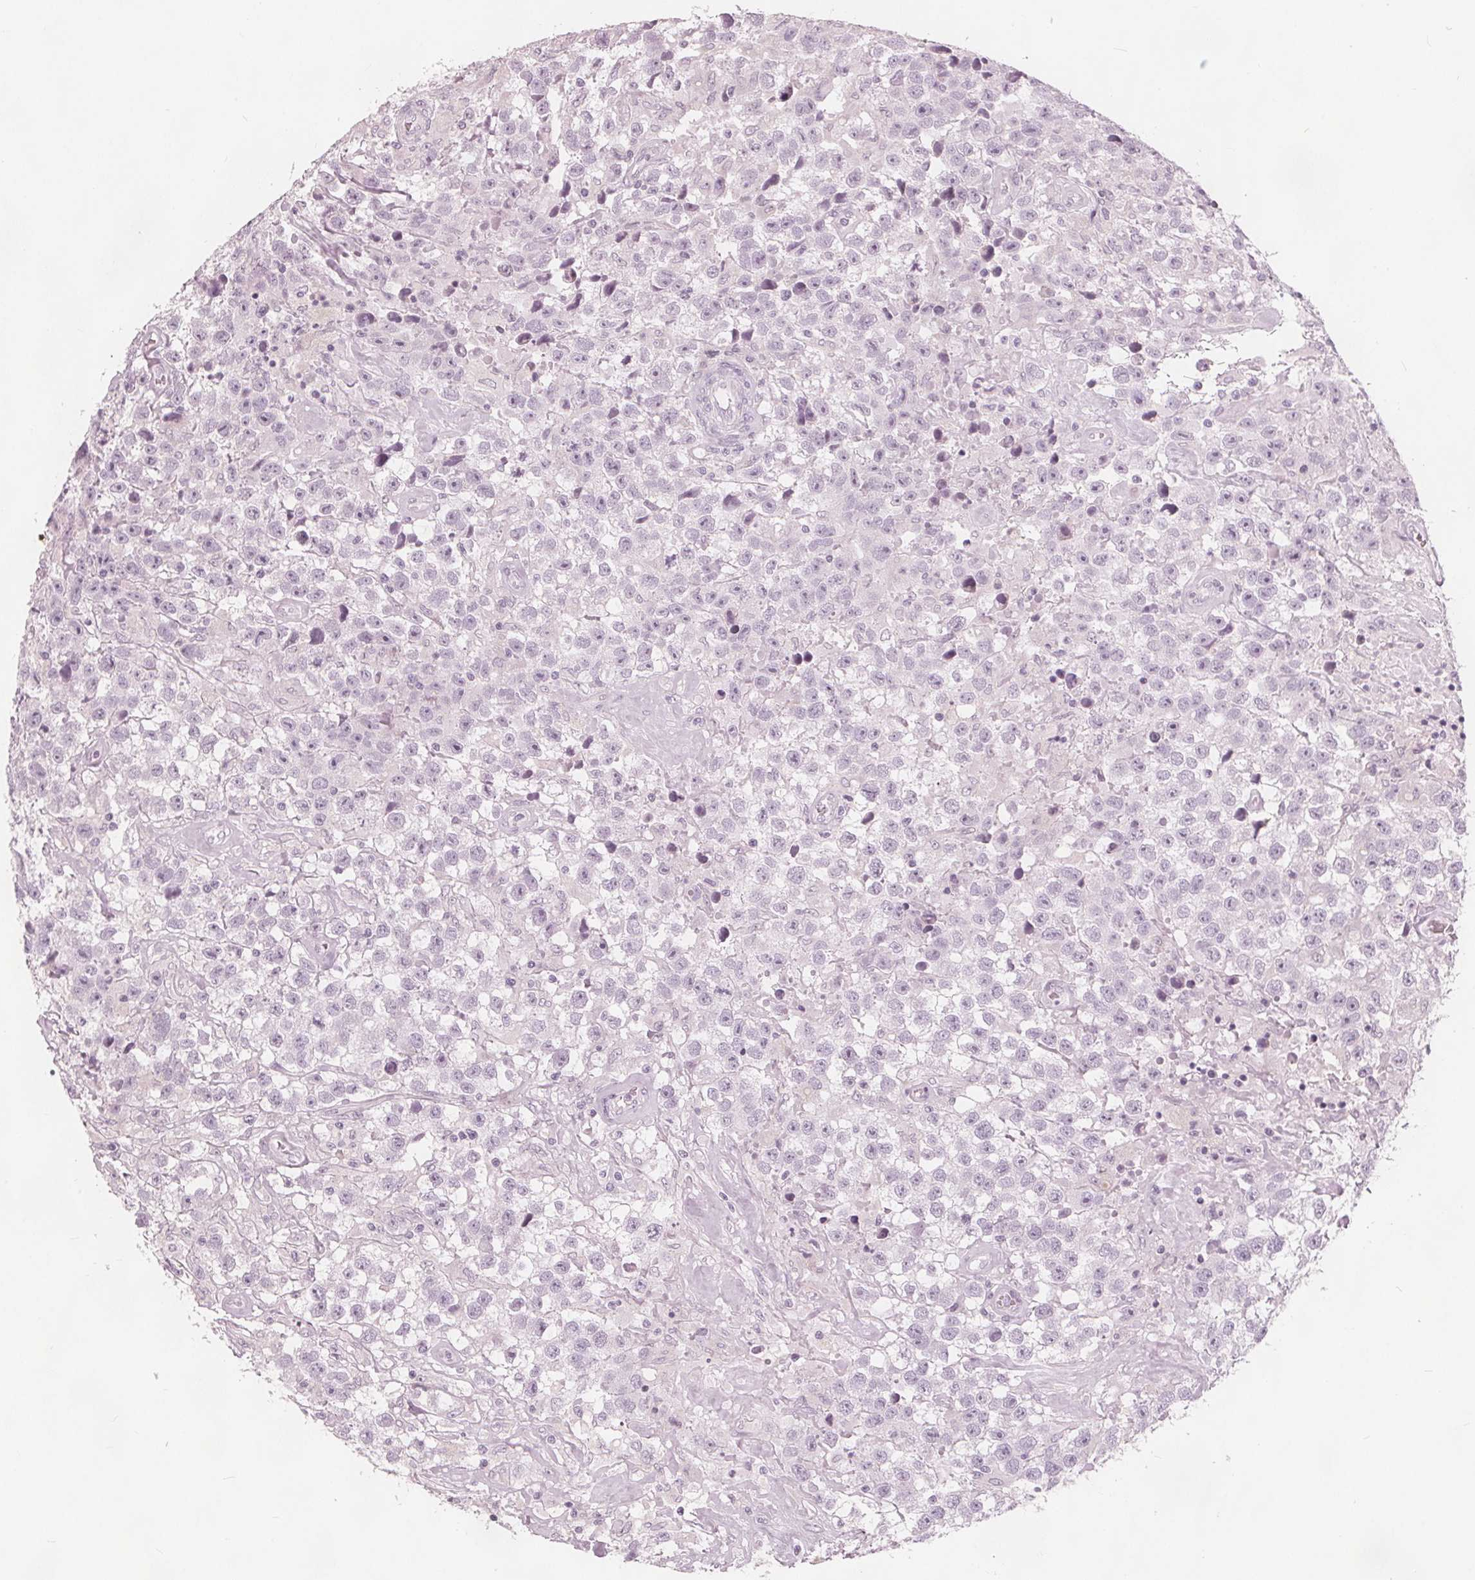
{"staining": {"intensity": "negative", "quantity": "none", "location": "none"}, "tissue": "testis cancer", "cell_type": "Tumor cells", "image_type": "cancer", "snomed": [{"axis": "morphology", "description": "Seminoma, NOS"}, {"axis": "topography", "description": "Testis"}], "caption": "DAB (3,3'-diaminobenzidine) immunohistochemical staining of human seminoma (testis) exhibits no significant staining in tumor cells. (Immunohistochemistry (ihc), brightfield microscopy, high magnification).", "gene": "BRSK1", "patient": {"sex": "male", "age": 43}}